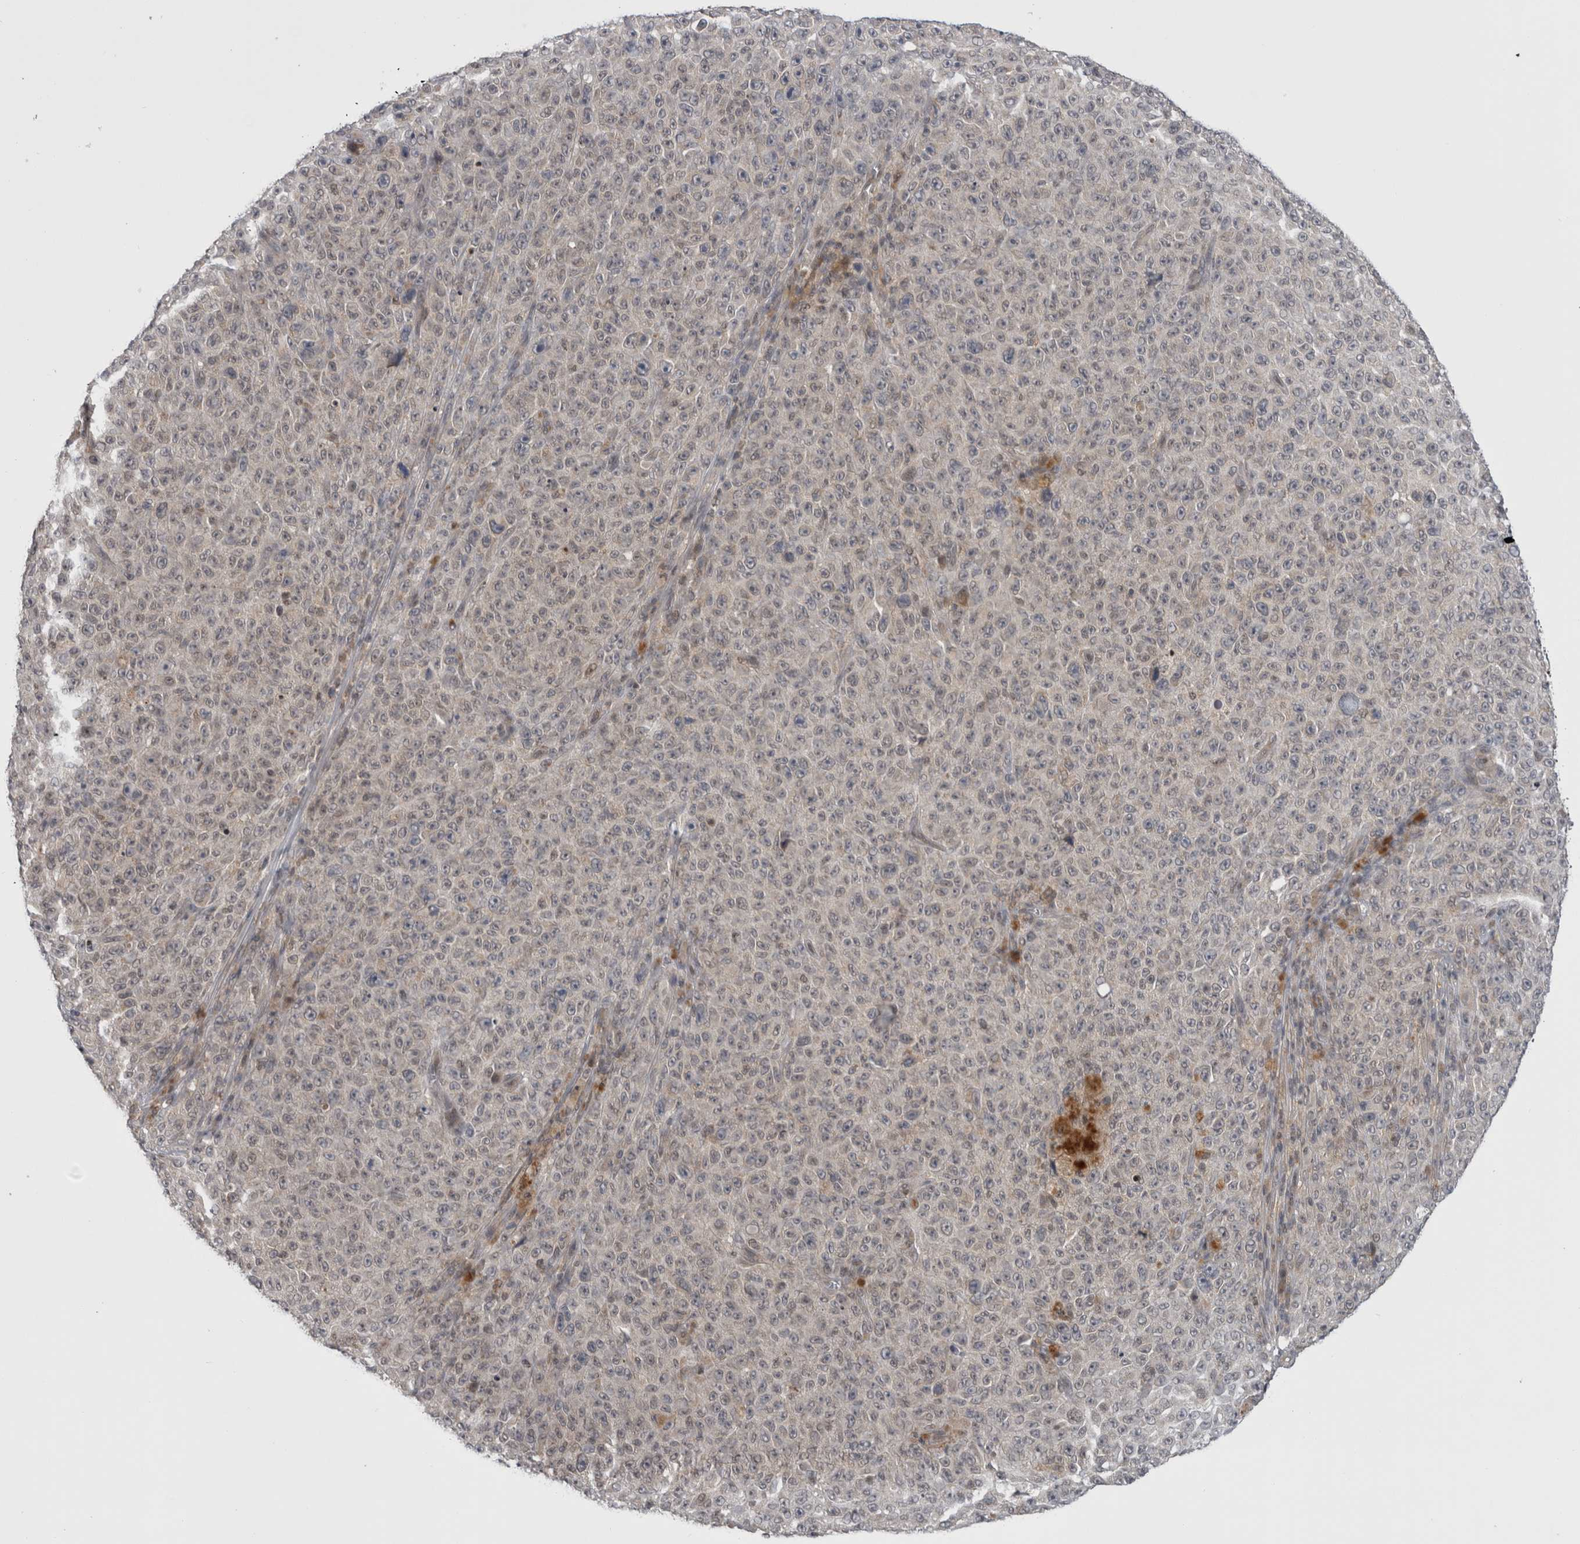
{"staining": {"intensity": "negative", "quantity": "none", "location": "none"}, "tissue": "melanoma", "cell_type": "Tumor cells", "image_type": "cancer", "snomed": [{"axis": "morphology", "description": "Malignant melanoma, NOS"}, {"axis": "topography", "description": "Skin"}], "caption": "Immunohistochemical staining of melanoma shows no significant positivity in tumor cells. (DAB immunohistochemistry (IHC) visualized using brightfield microscopy, high magnification).", "gene": "PSMB2", "patient": {"sex": "female", "age": 82}}